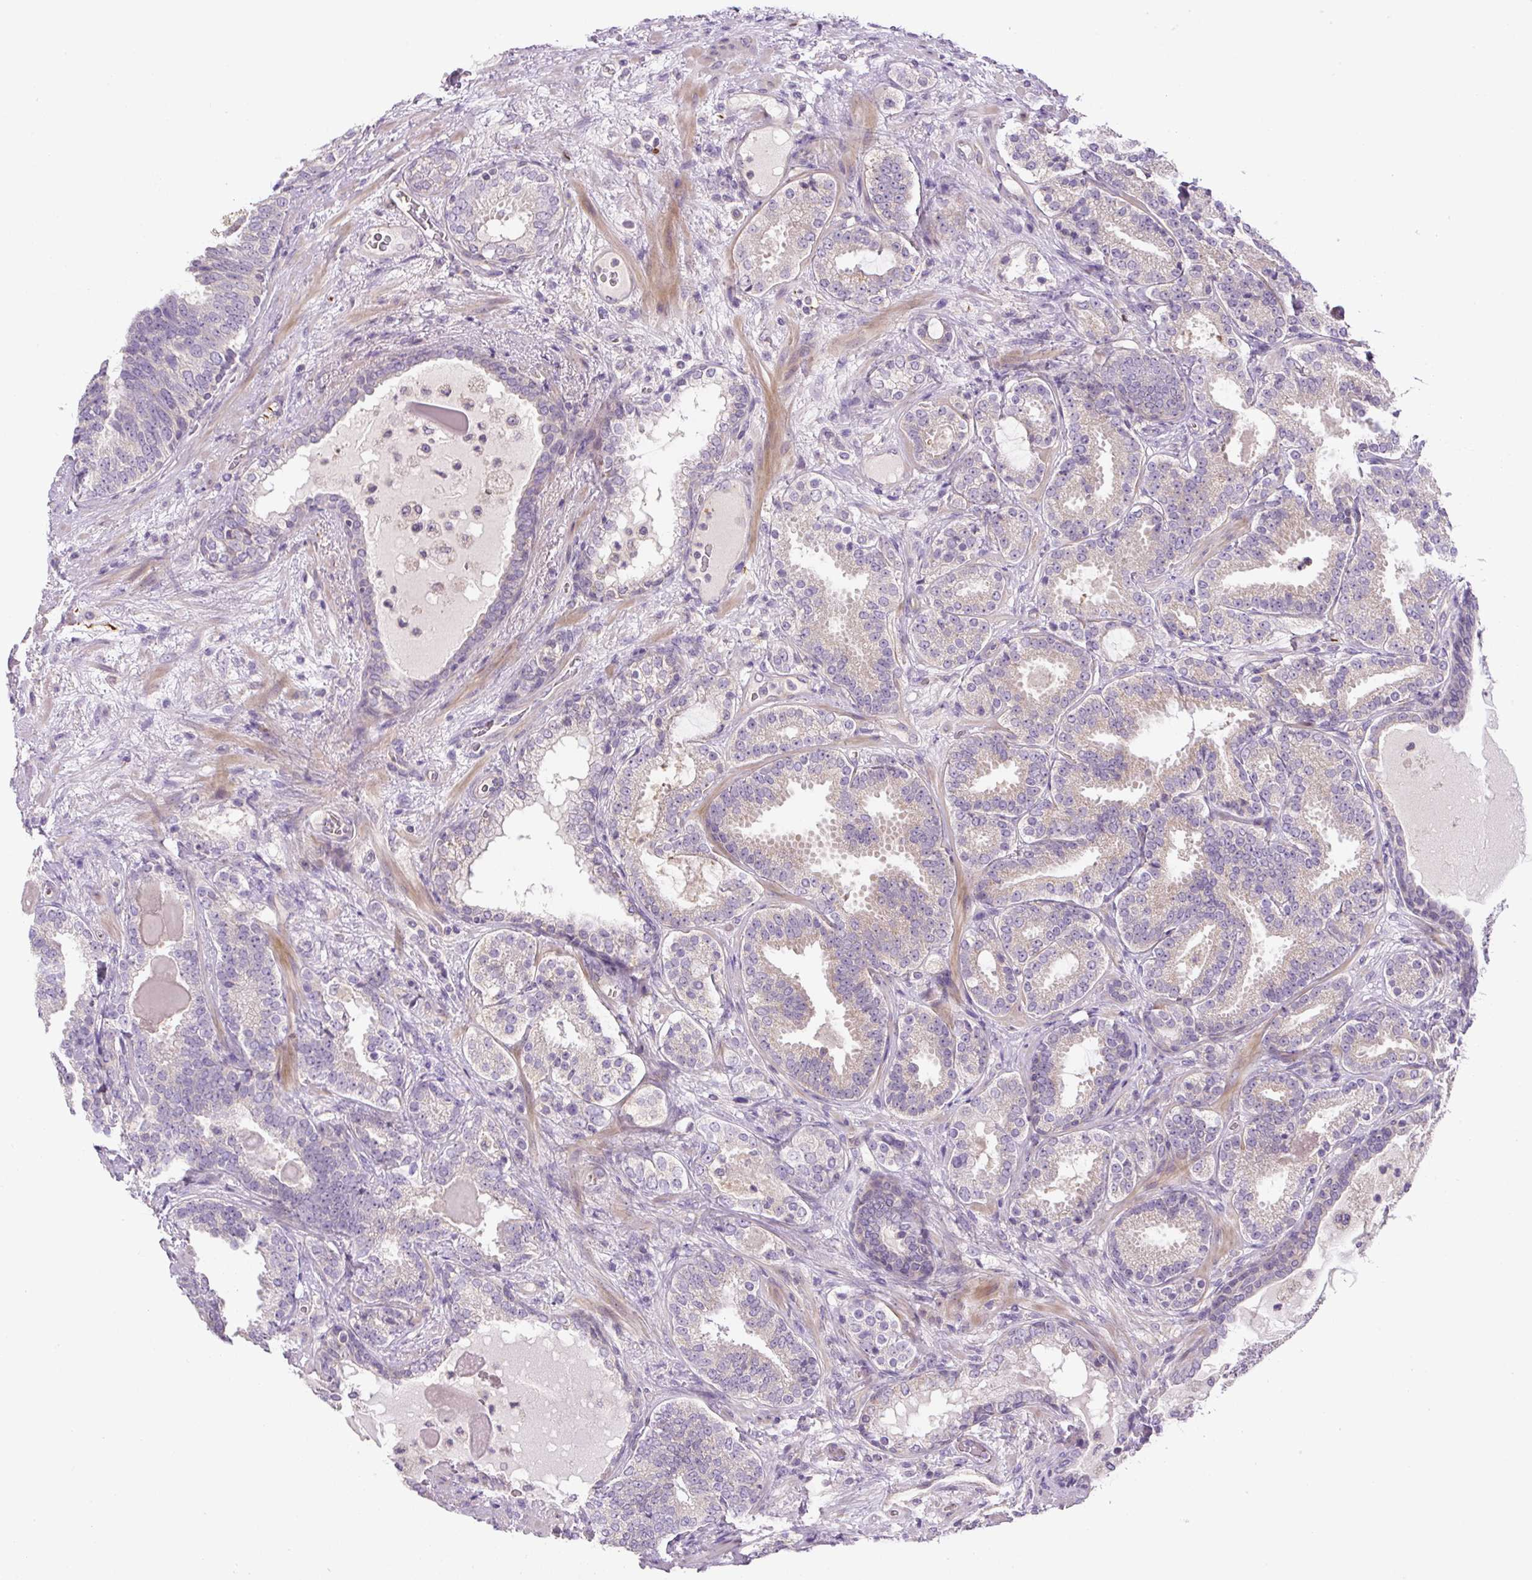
{"staining": {"intensity": "negative", "quantity": "none", "location": "none"}, "tissue": "prostate cancer", "cell_type": "Tumor cells", "image_type": "cancer", "snomed": [{"axis": "morphology", "description": "Adenocarcinoma, High grade"}, {"axis": "topography", "description": "Prostate"}], "caption": "This is an immunohistochemistry (IHC) image of human adenocarcinoma (high-grade) (prostate). There is no staining in tumor cells.", "gene": "UBL3", "patient": {"sex": "male", "age": 65}}